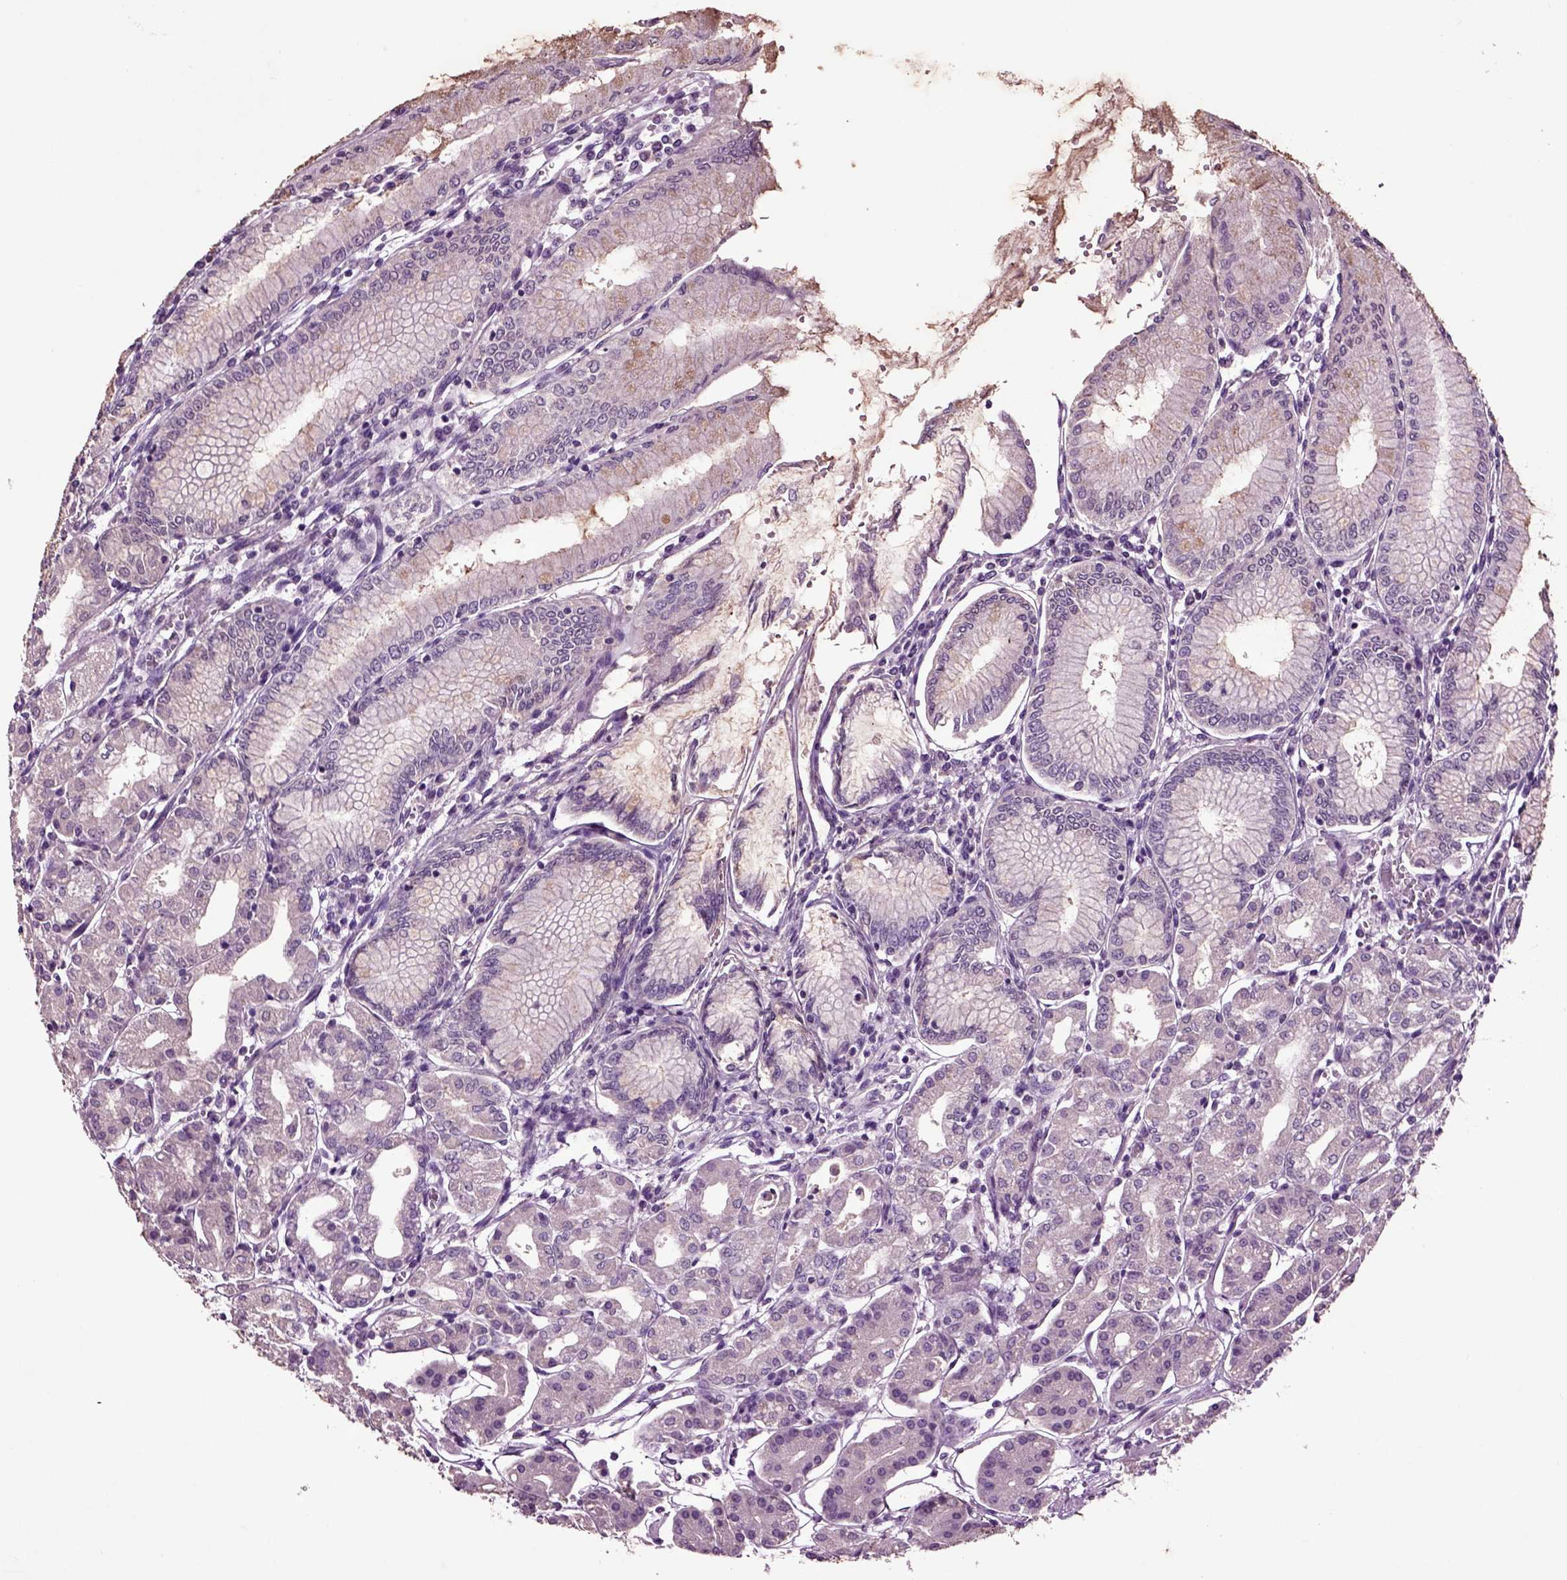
{"staining": {"intensity": "negative", "quantity": "none", "location": "none"}, "tissue": "stomach", "cell_type": "Glandular cells", "image_type": "normal", "snomed": [{"axis": "morphology", "description": "Normal tissue, NOS"}, {"axis": "topography", "description": "Skeletal muscle"}, {"axis": "topography", "description": "Stomach"}], "caption": "This is a image of immunohistochemistry (IHC) staining of unremarkable stomach, which shows no expression in glandular cells. (Immunohistochemistry, brightfield microscopy, high magnification).", "gene": "CRHR1", "patient": {"sex": "female", "age": 57}}